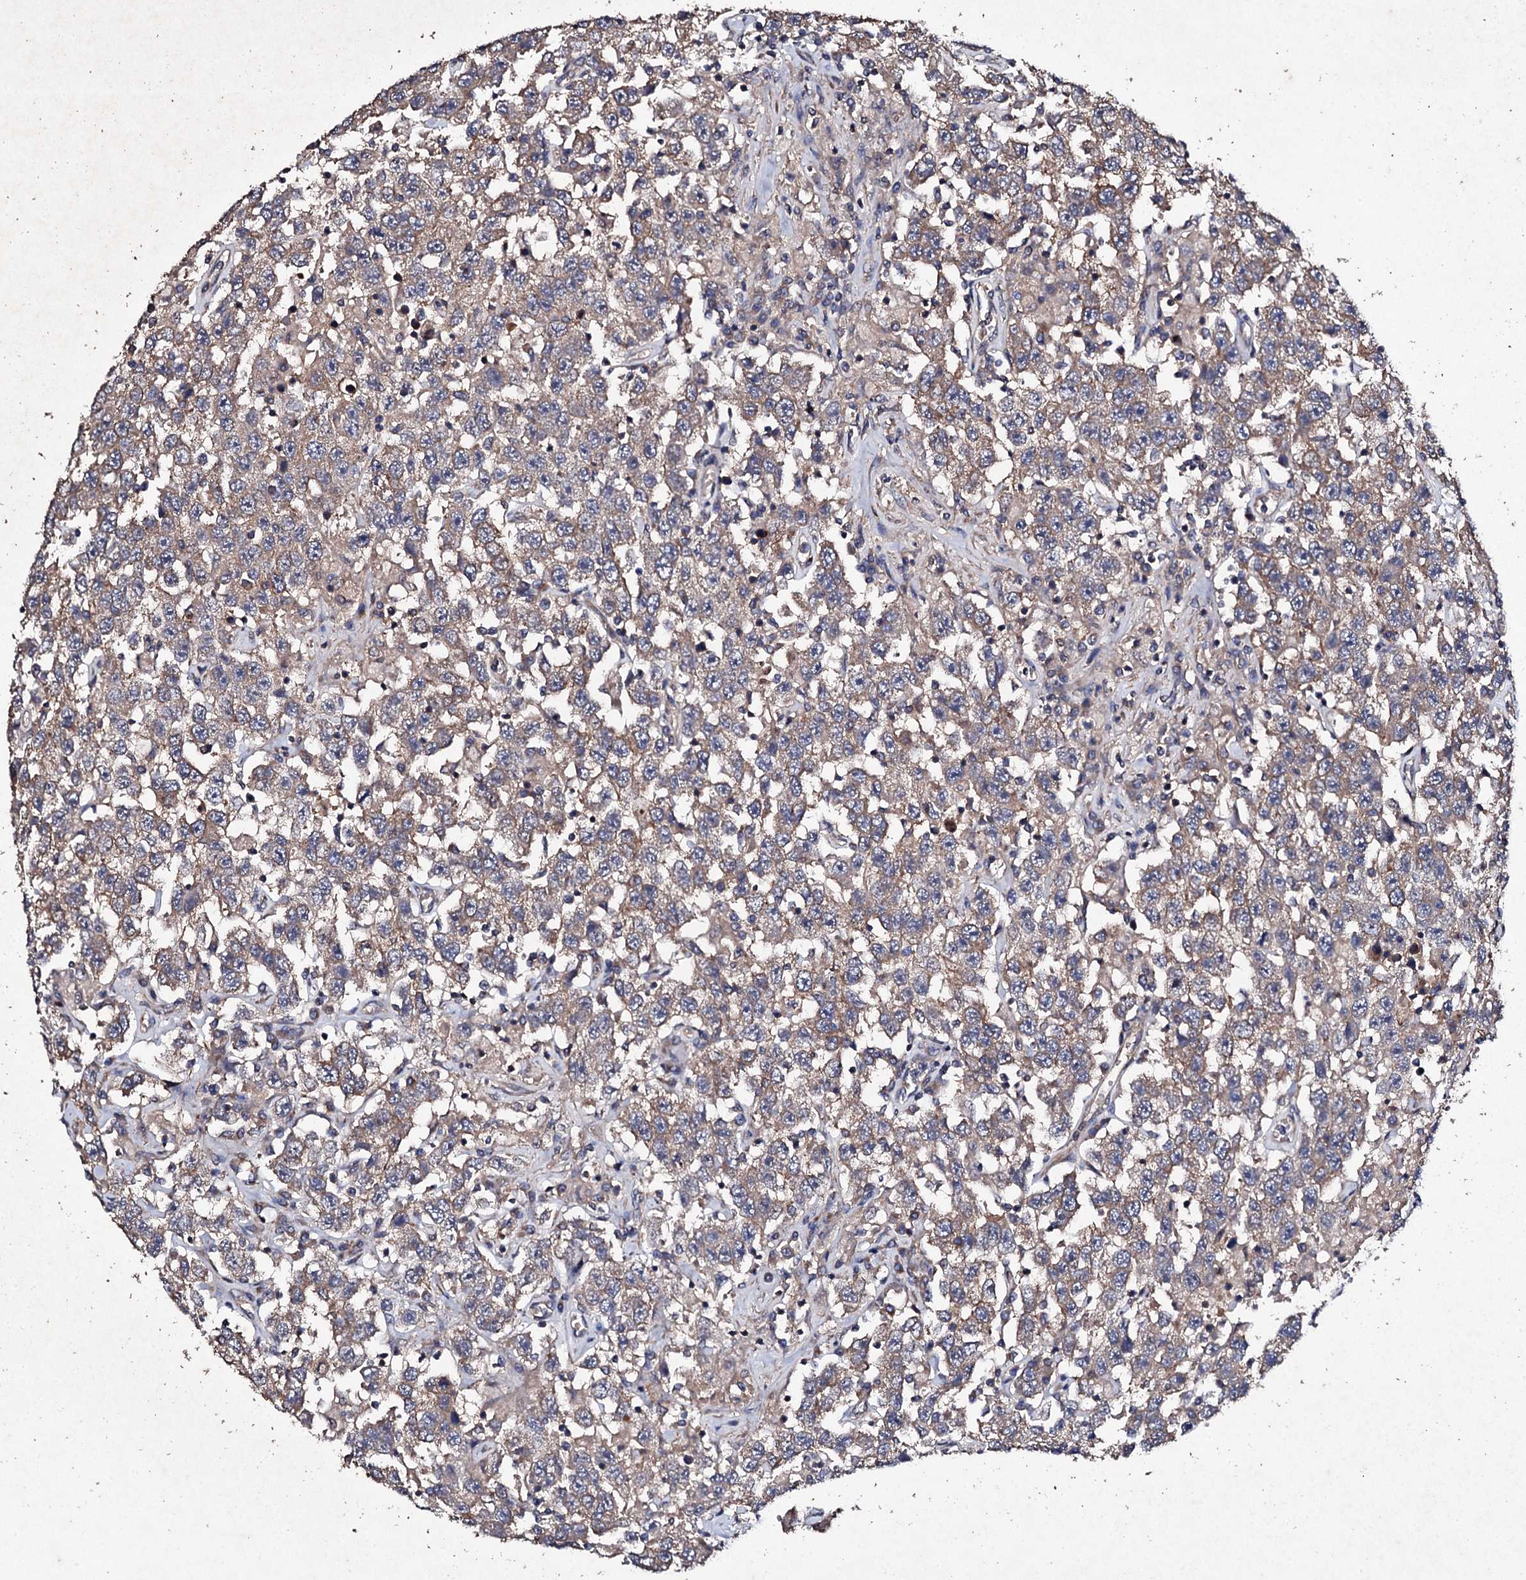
{"staining": {"intensity": "weak", "quantity": ">75%", "location": "cytoplasmic/membranous"}, "tissue": "testis cancer", "cell_type": "Tumor cells", "image_type": "cancer", "snomed": [{"axis": "morphology", "description": "Seminoma, NOS"}, {"axis": "topography", "description": "Testis"}], "caption": "An image of human testis cancer stained for a protein exhibits weak cytoplasmic/membranous brown staining in tumor cells.", "gene": "MOCOS", "patient": {"sex": "male", "age": 41}}